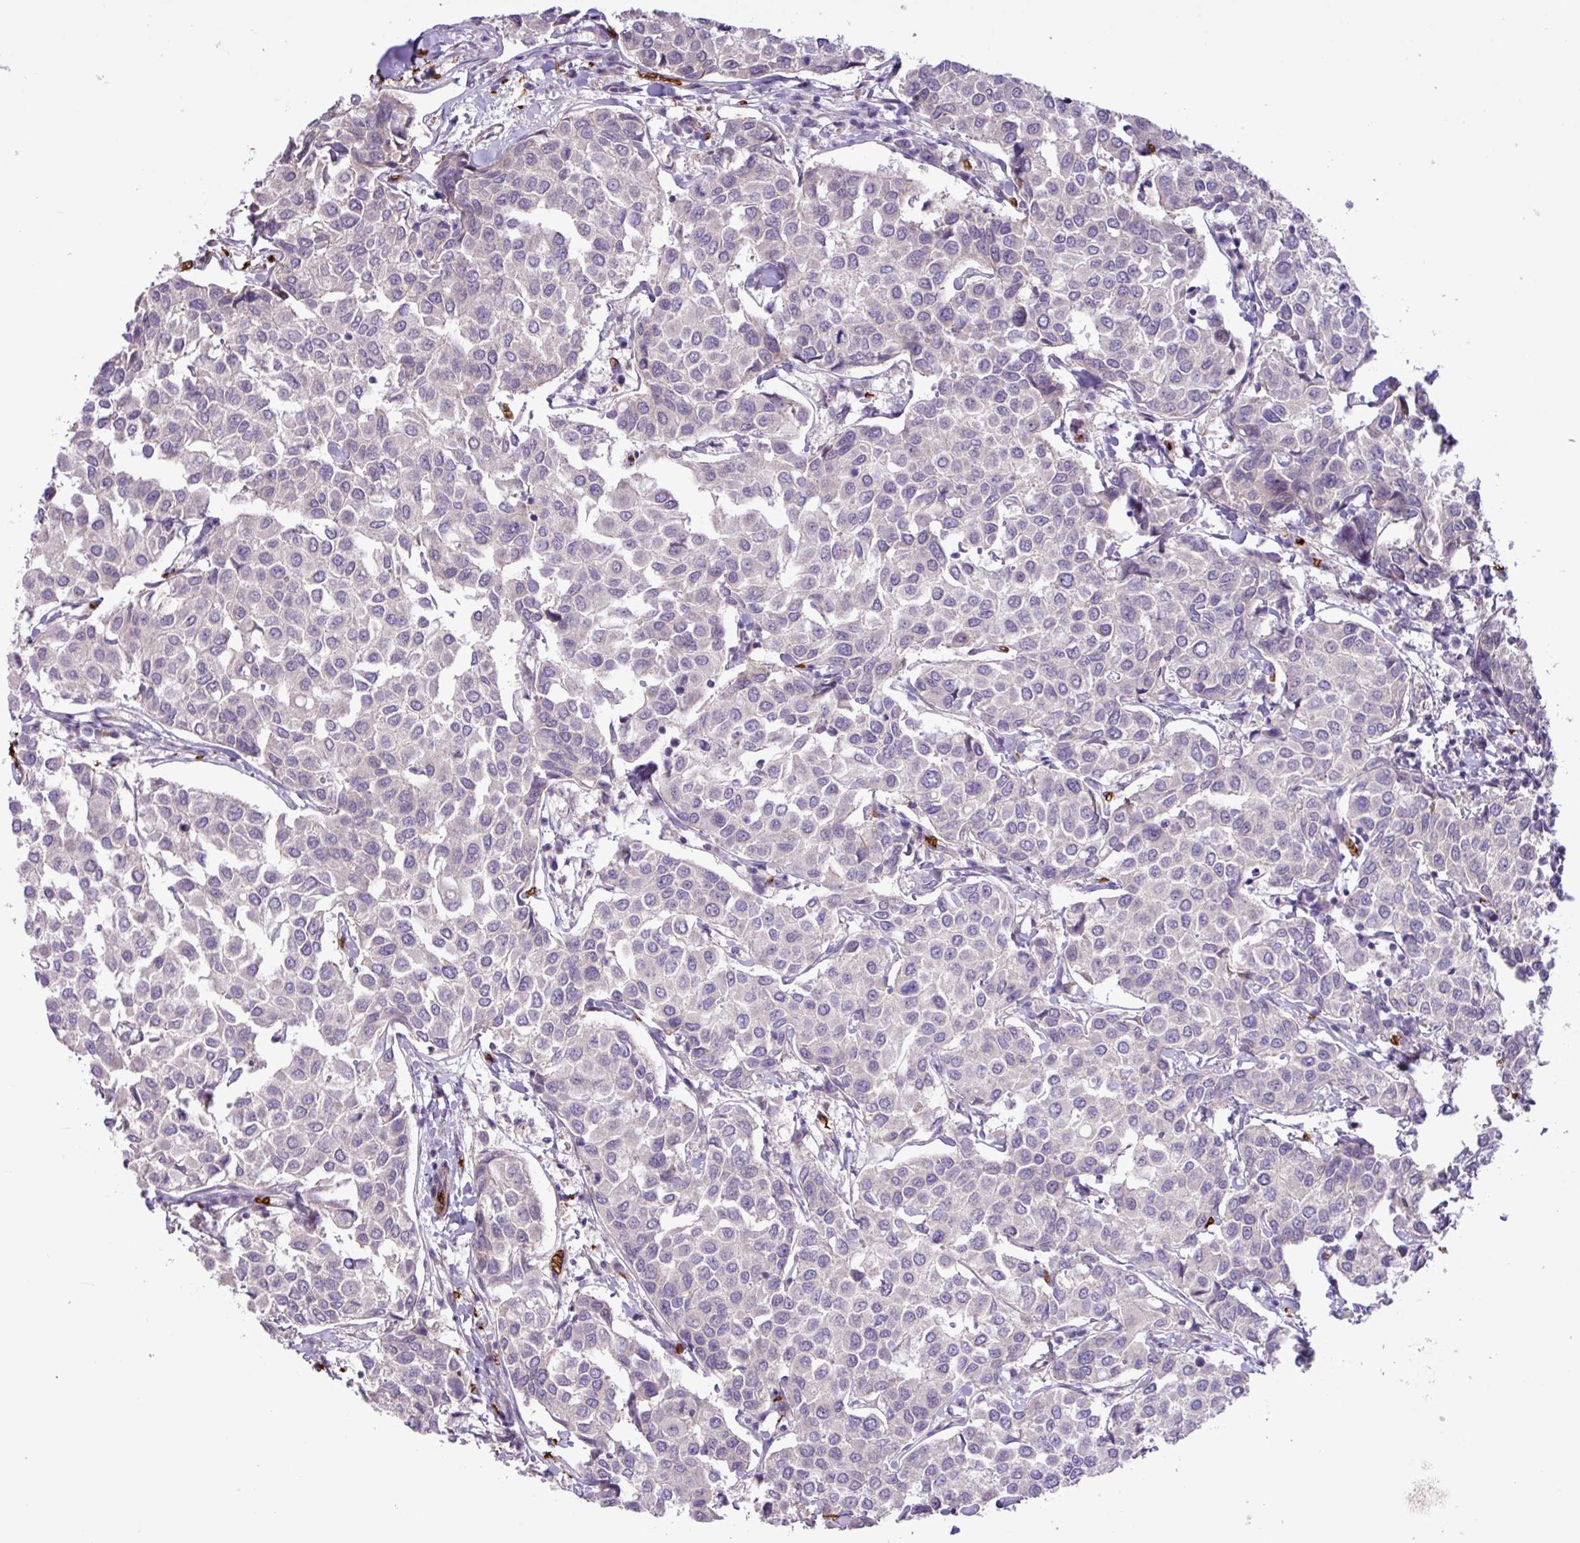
{"staining": {"intensity": "negative", "quantity": "none", "location": "none"}, "tissue": "breast cancer", "cell_type": "Tumor cells", "image_type": "cancer", "snomed": [{"axis": "morphology", "description": "Duct carcinoma"}, {"axis": "topography", "description": "Breast"}], "caption": "An immunohistochemistry histopathology image of infiltrating ductal carcinoma (breast) is shown. There is no staining in tumor cells of infiltrating ductal carcinoma (breast).", "gene": "RAD21L1", "patient": {"sex": "female", "age": 55}}